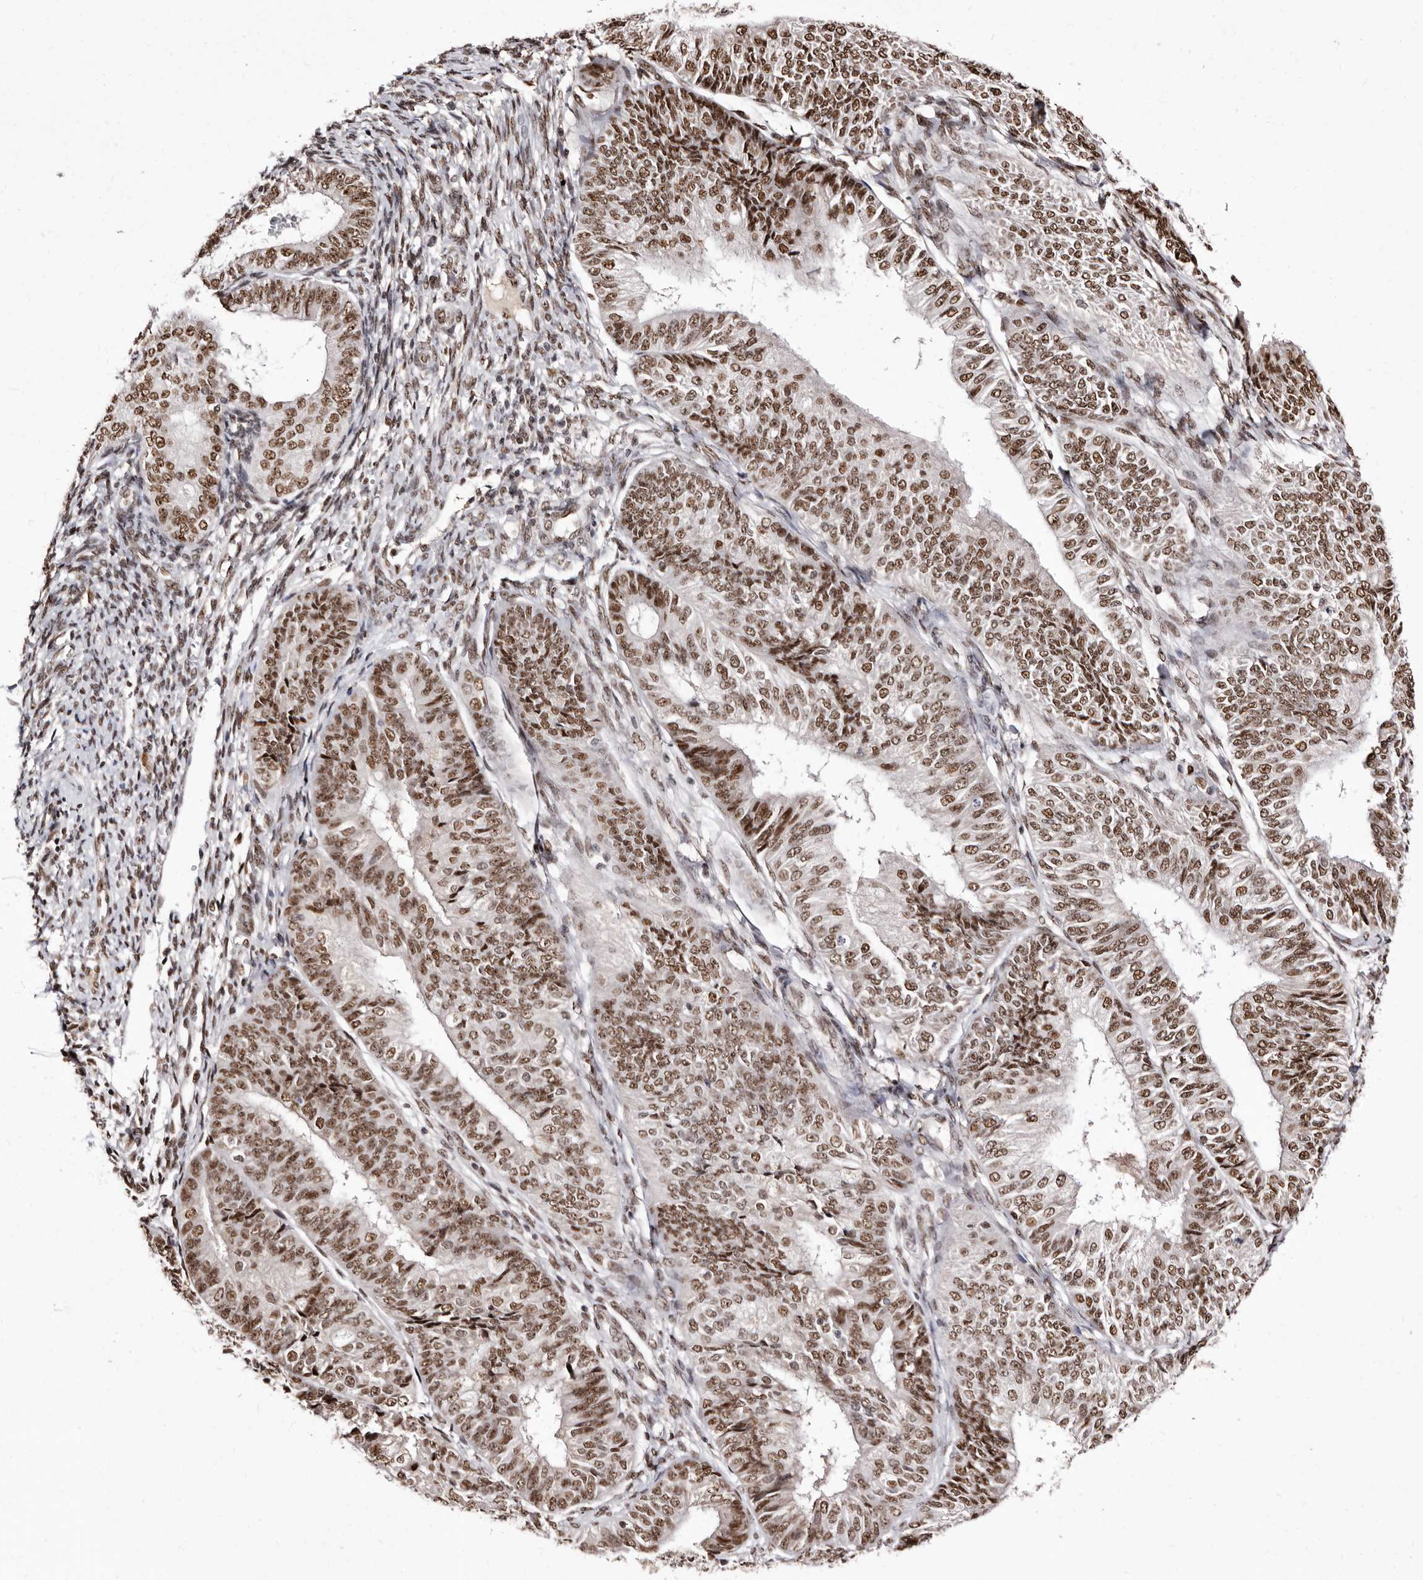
{"staining": {"intensity": "moderate", "quantity": ">75%", "location": "nuclear"}, "tissue": "endometrial cancer", "cell_type": "Tumor cells", "image_type": "cancer", "snomed": [{"axis": "morphology", "description": "Adenocarcinoma, NOS"}, {"axis": "topography", "description": "Endometrium"}], "caption": "Moderate nuclear expression is appreciated in approximately >75% of tumor cells in endometrial cancer (adenocarcinoma). (DAB (3,3'-diaminobenzidine) = brown stain, brightfield microscopy at high magnification).", "gene": "ANAPC11", "patient": {"sex": "female", "age": 58}}